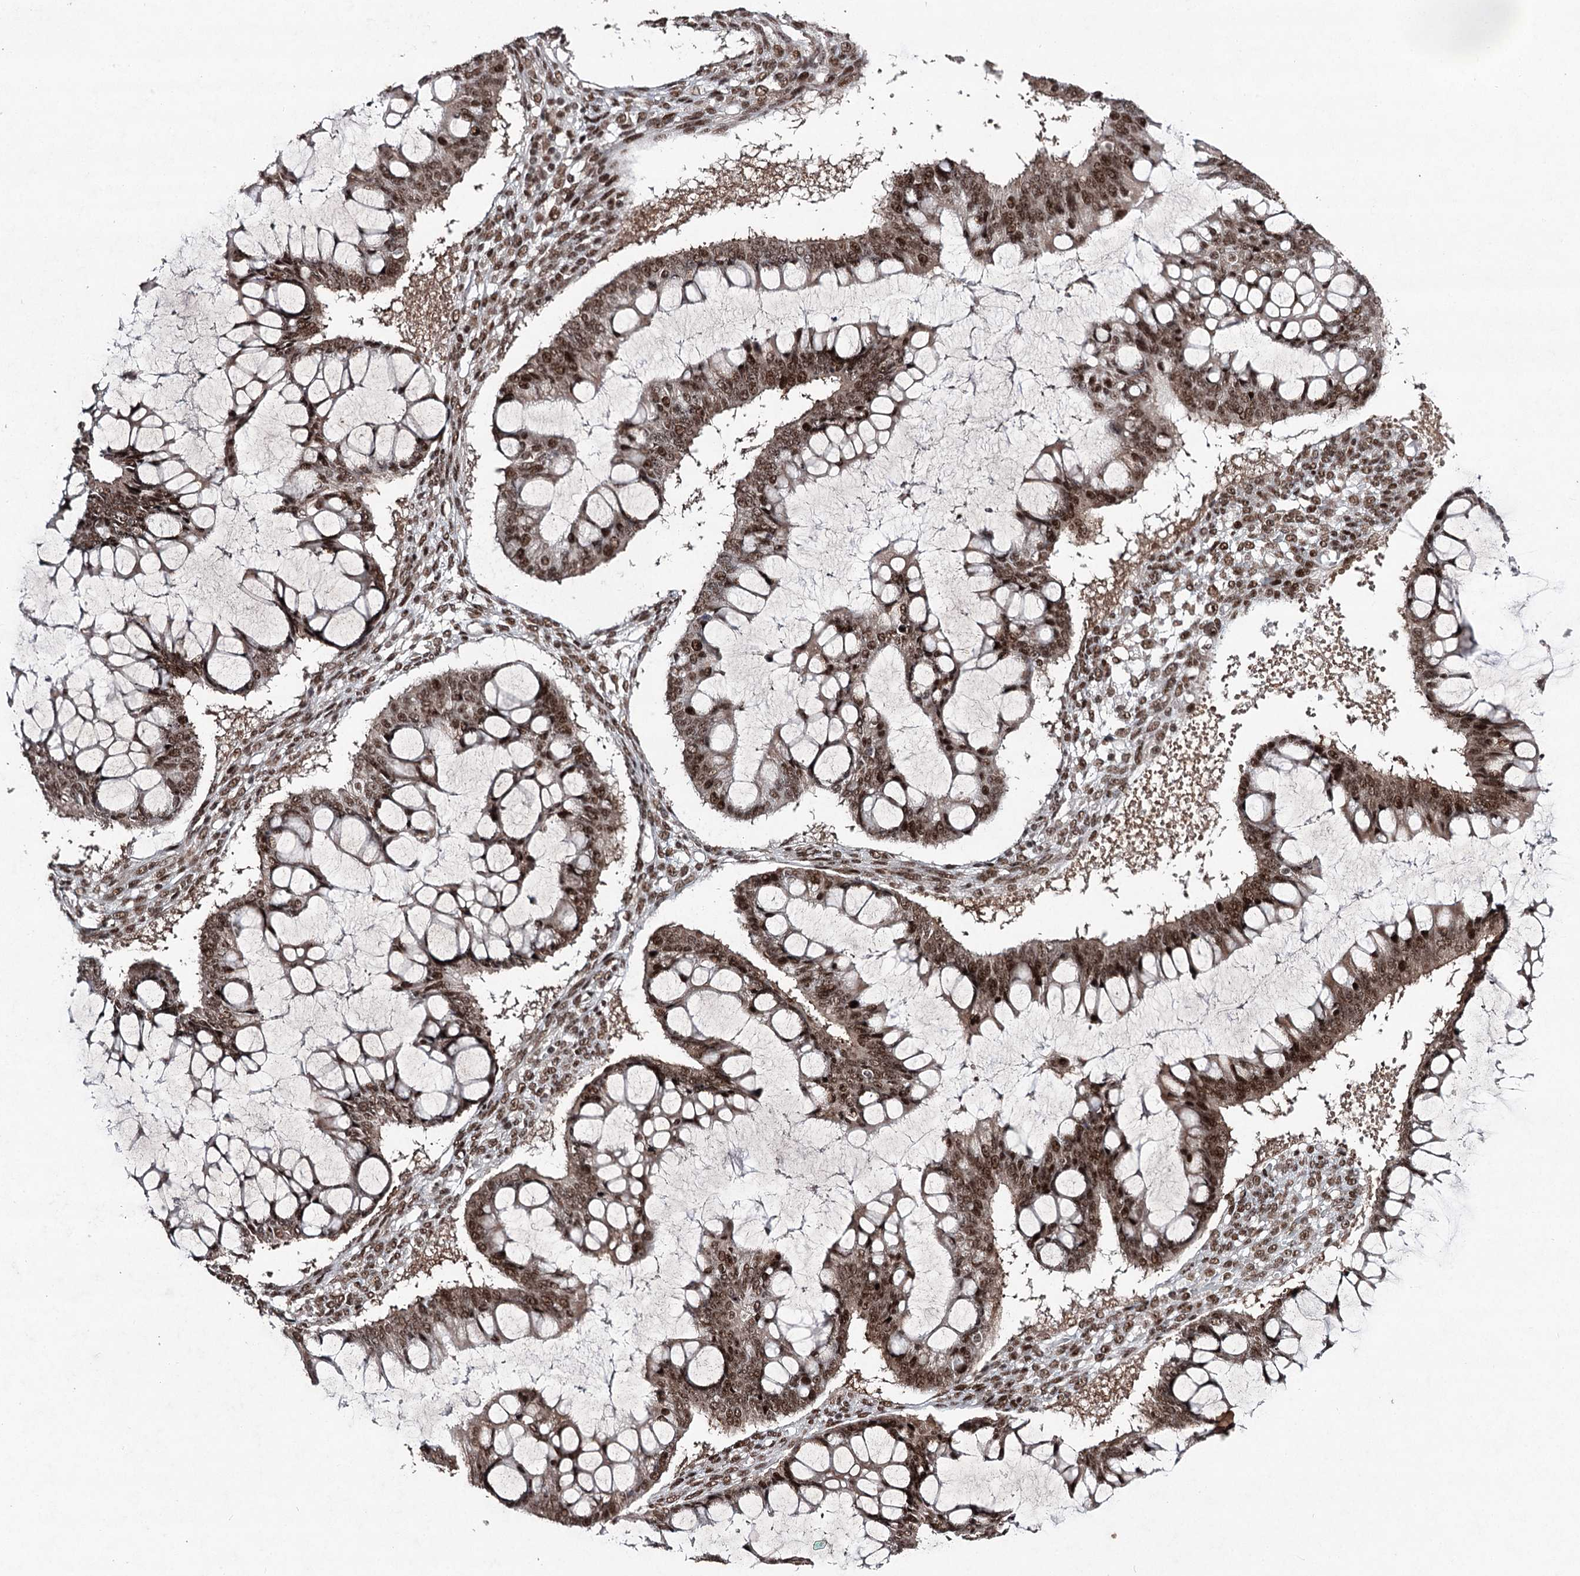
{"staining": {"intensity": "moderate", "quantity": ">75%", "location": "nuclear"}, "tissue": "ovarian cancer", "cell_type": "Tumor cells", "image_type": "cancer", "snomed": [{"axis": "morphology", "description": "Cystadenocarcinoma, mucinous, NOS"}, {"axis": "topography", "description": "Ovary"}], "caption": "This photomicrograph displays IHC staining of mucinous cystadenocarcinoma (ovarian), with medium moderate nuclear positivity in approximately >75% of tumor cells.", "gene": "PDCD4", "patient": {"sex": "female", "age": 73}}